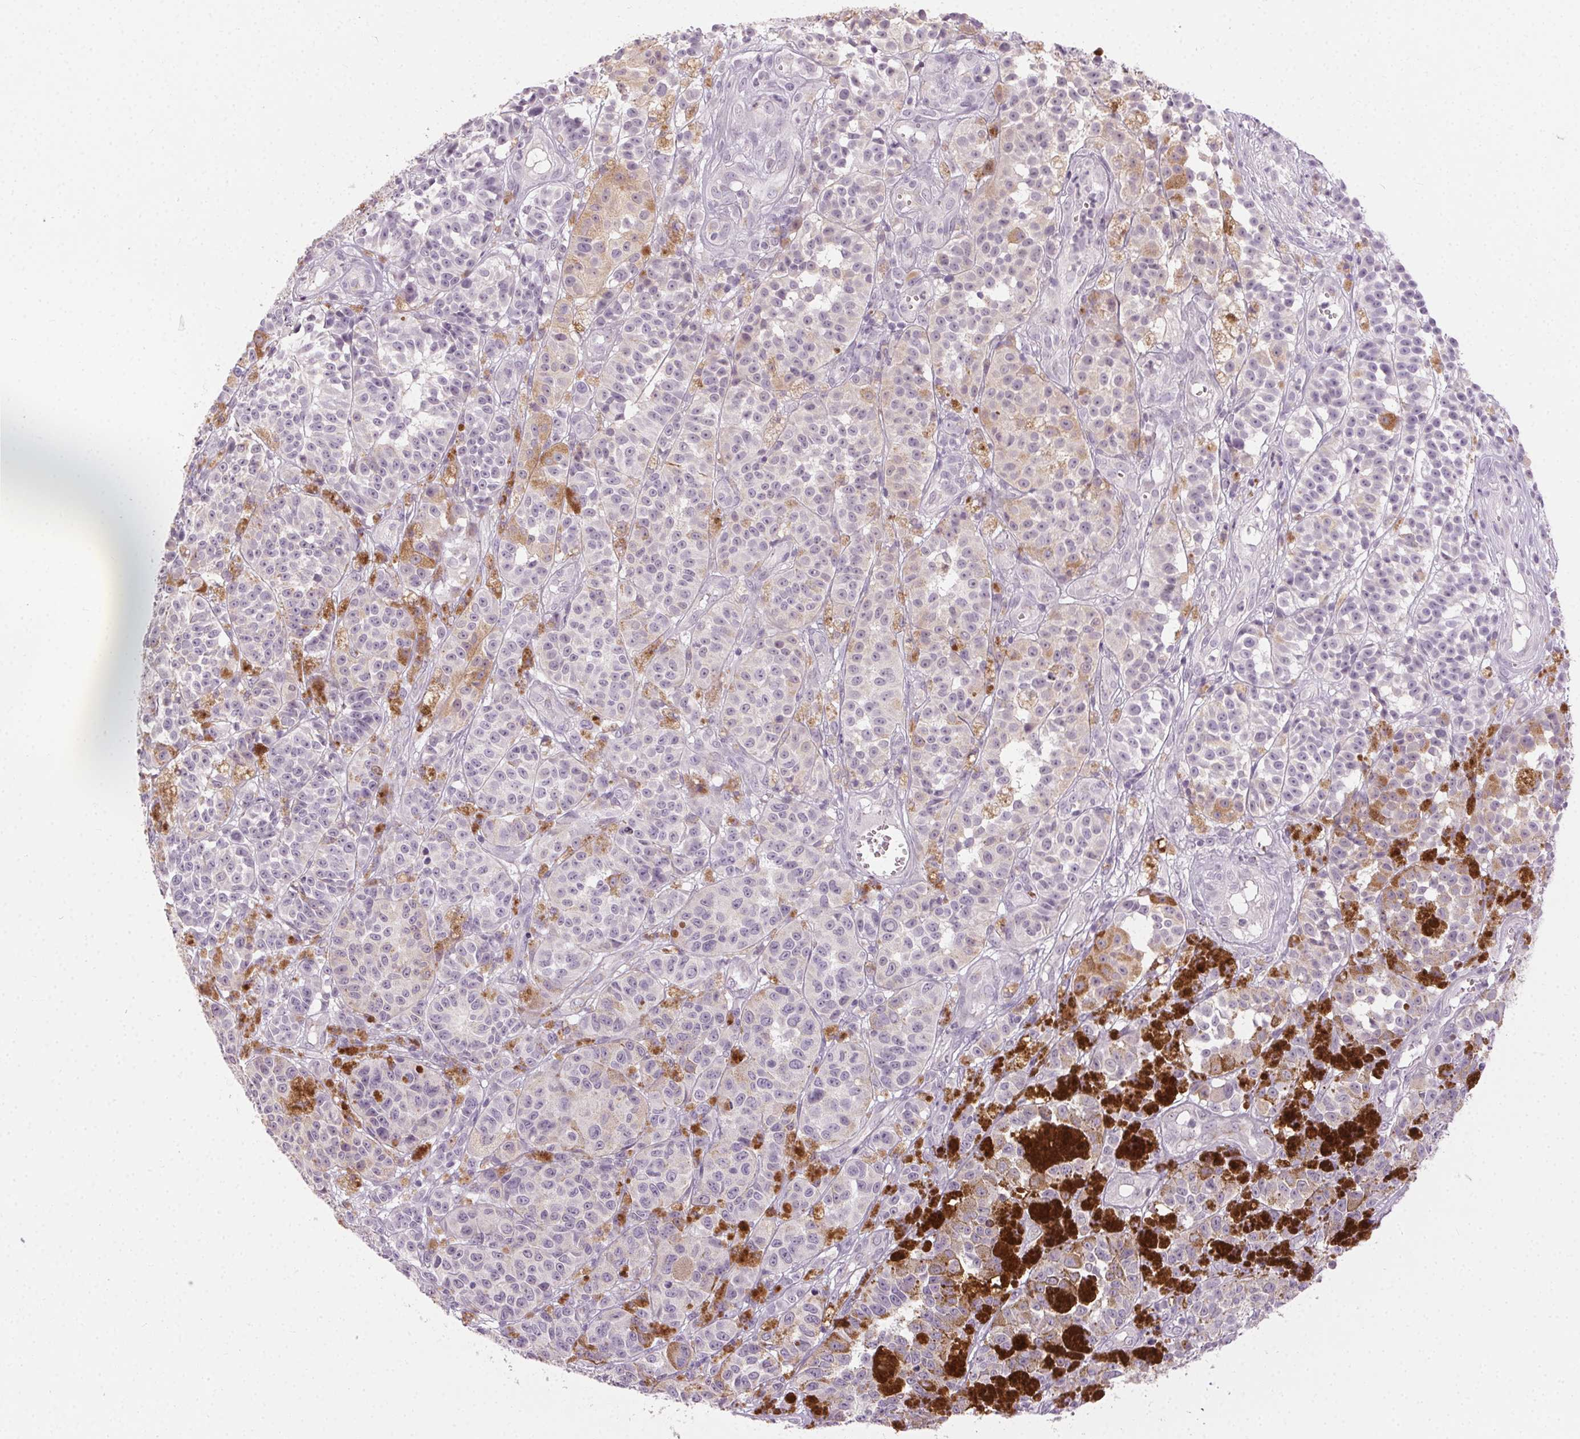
{"staining": {"intensity": "negative", "quantity": "none", "location": "none"}, "tissue": "melanoma", "cell_type": "Tumor cells", "image_type": "cancer", "snomed": [{"axis": "morphology", "description": "Malignant melanoma, NOS"}, {"axis": "topography", "description": "Skin"}], "caption": "A micrograph of human malignant melanoma is negative for staining in tumor cells.", "gene": "CLTRN", "patient": {"sex": "female", "age": 58}}